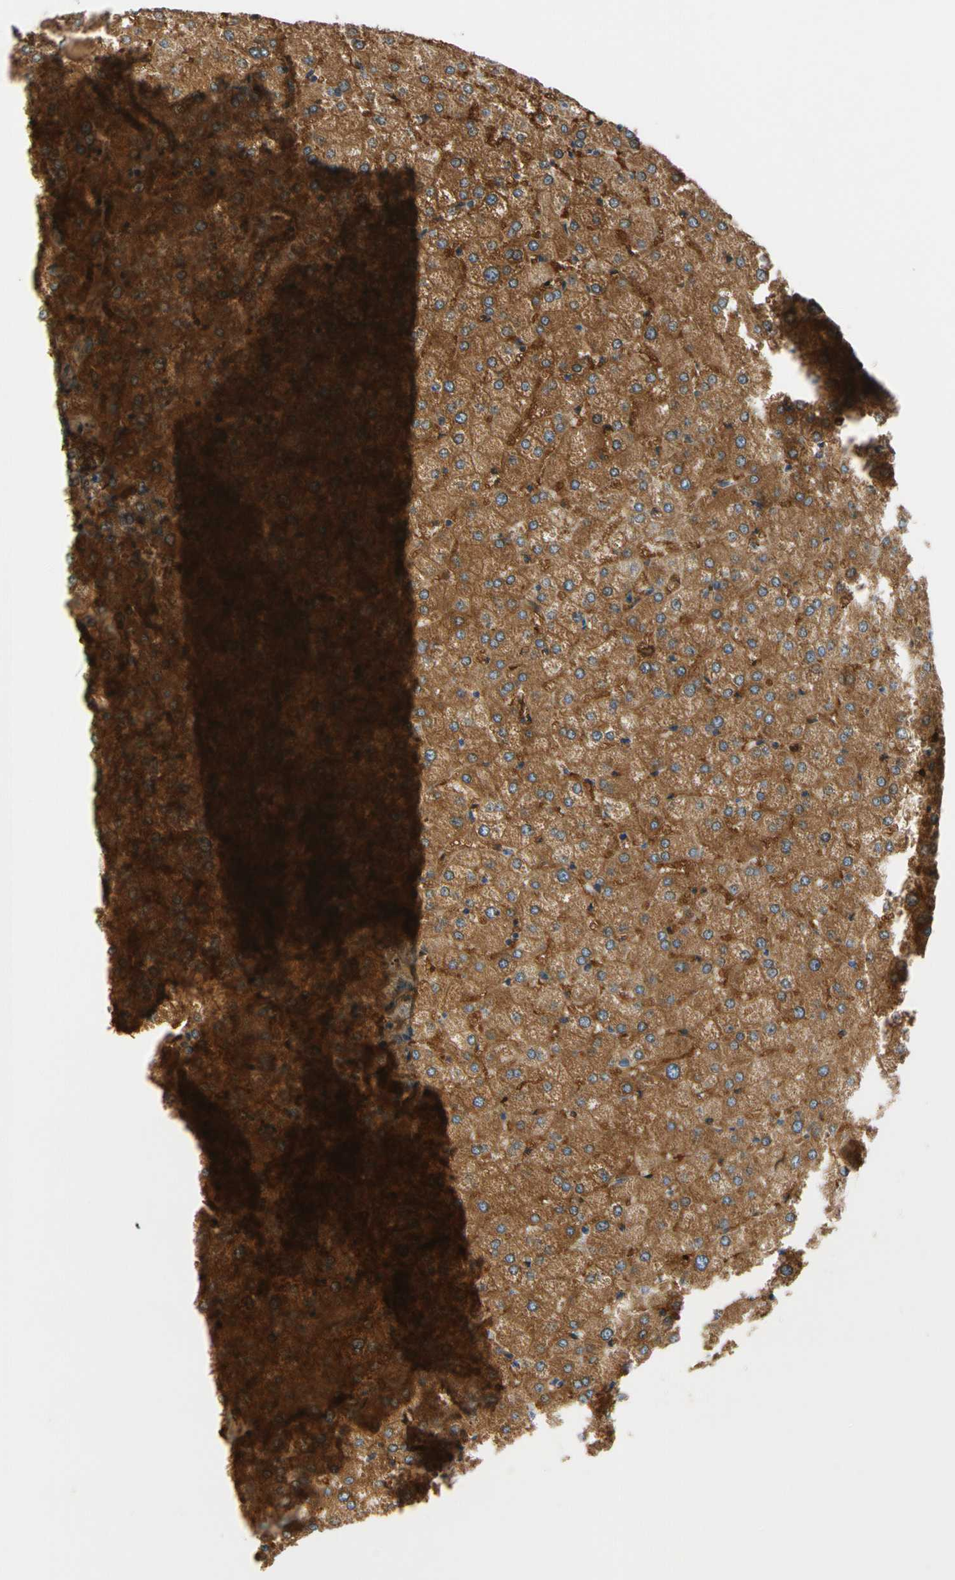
{"staining": {"intensity": "negative", "quantity": "none", "location": "none"}, "tissue": "liver", "cell_type": "Cholangiocytes", "image_type": "normal", "snomed": [{"axis": "morphology", "description": "Normal tissue, NOS"}, {"axis": "topography", "description": "Liver"}], "caption": "The immunohistochemistry (IHC) photomicrograph has no significant positivity in cholangiocytes of liver. (Stains: DAB IHC with hematoxylin counter stain, Microscopy: brightfield microscopy at high magnification).", "gene": "PARP14", "patient": {"sex": "female", "age": 32}}